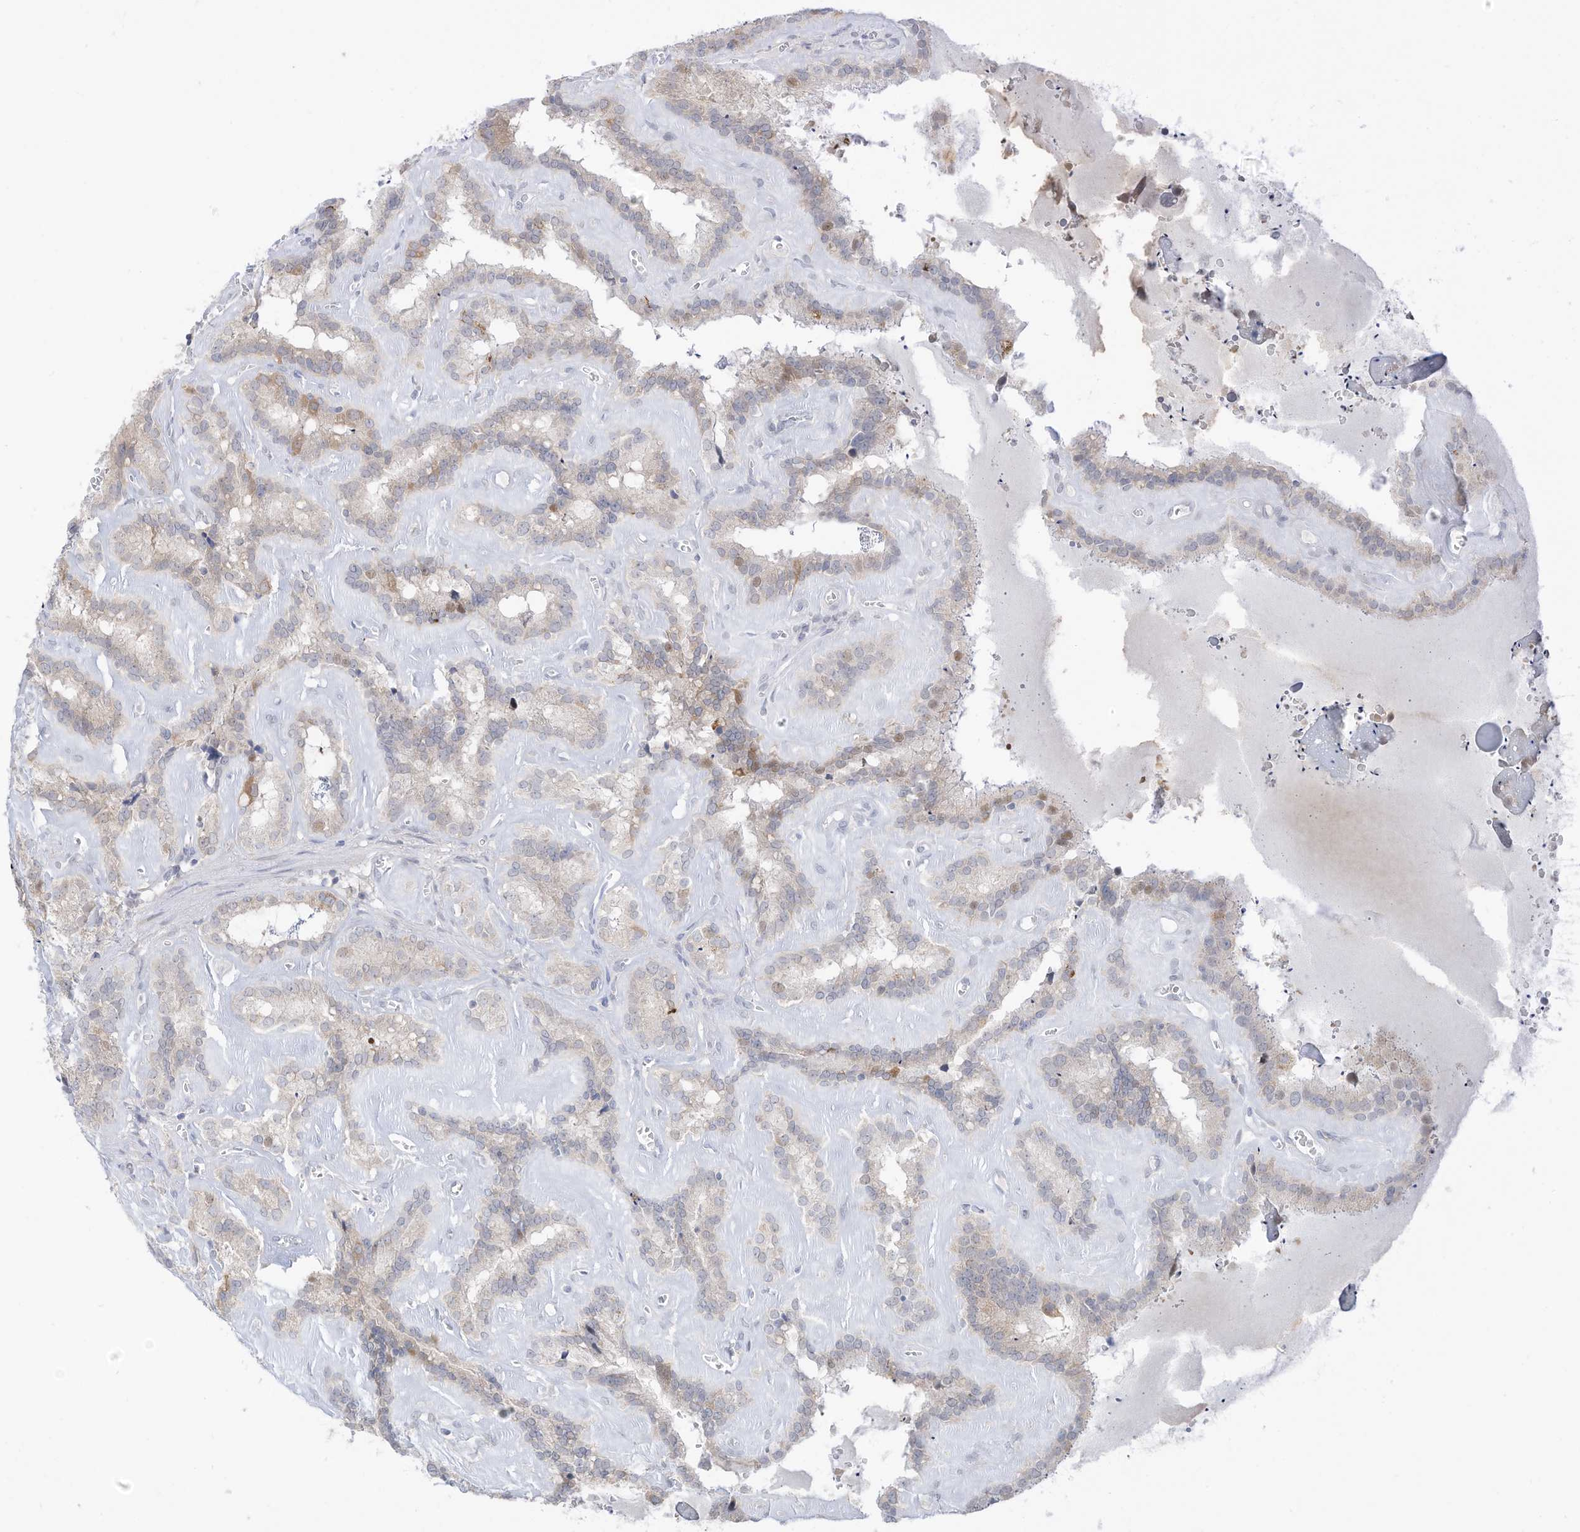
{"staining": {"intensity": "weak", "quantity": "<25%", "location": "cytoplasmic/membranous"}, "tissue": "seminal vesicle", "cell_type": "Glandular cells", "image_type": "normal", "snomed": [{"axis": "morphology", "description": "Normal tissue, NOS"}, {"axis": "topography", "description": "Prostate"}, {"axis": "topography", "description": "Seminal veicle"}], "caption": "The photomicrograph demonstrates no staining of glandular cells in unremarkable seminal vesicle. (DAB (3,3'-diaminobenzidine) immunohistochemistry (IHC), high magnification).", "gene": "OGT", "patient": {"sex": "male", "age": 59}}